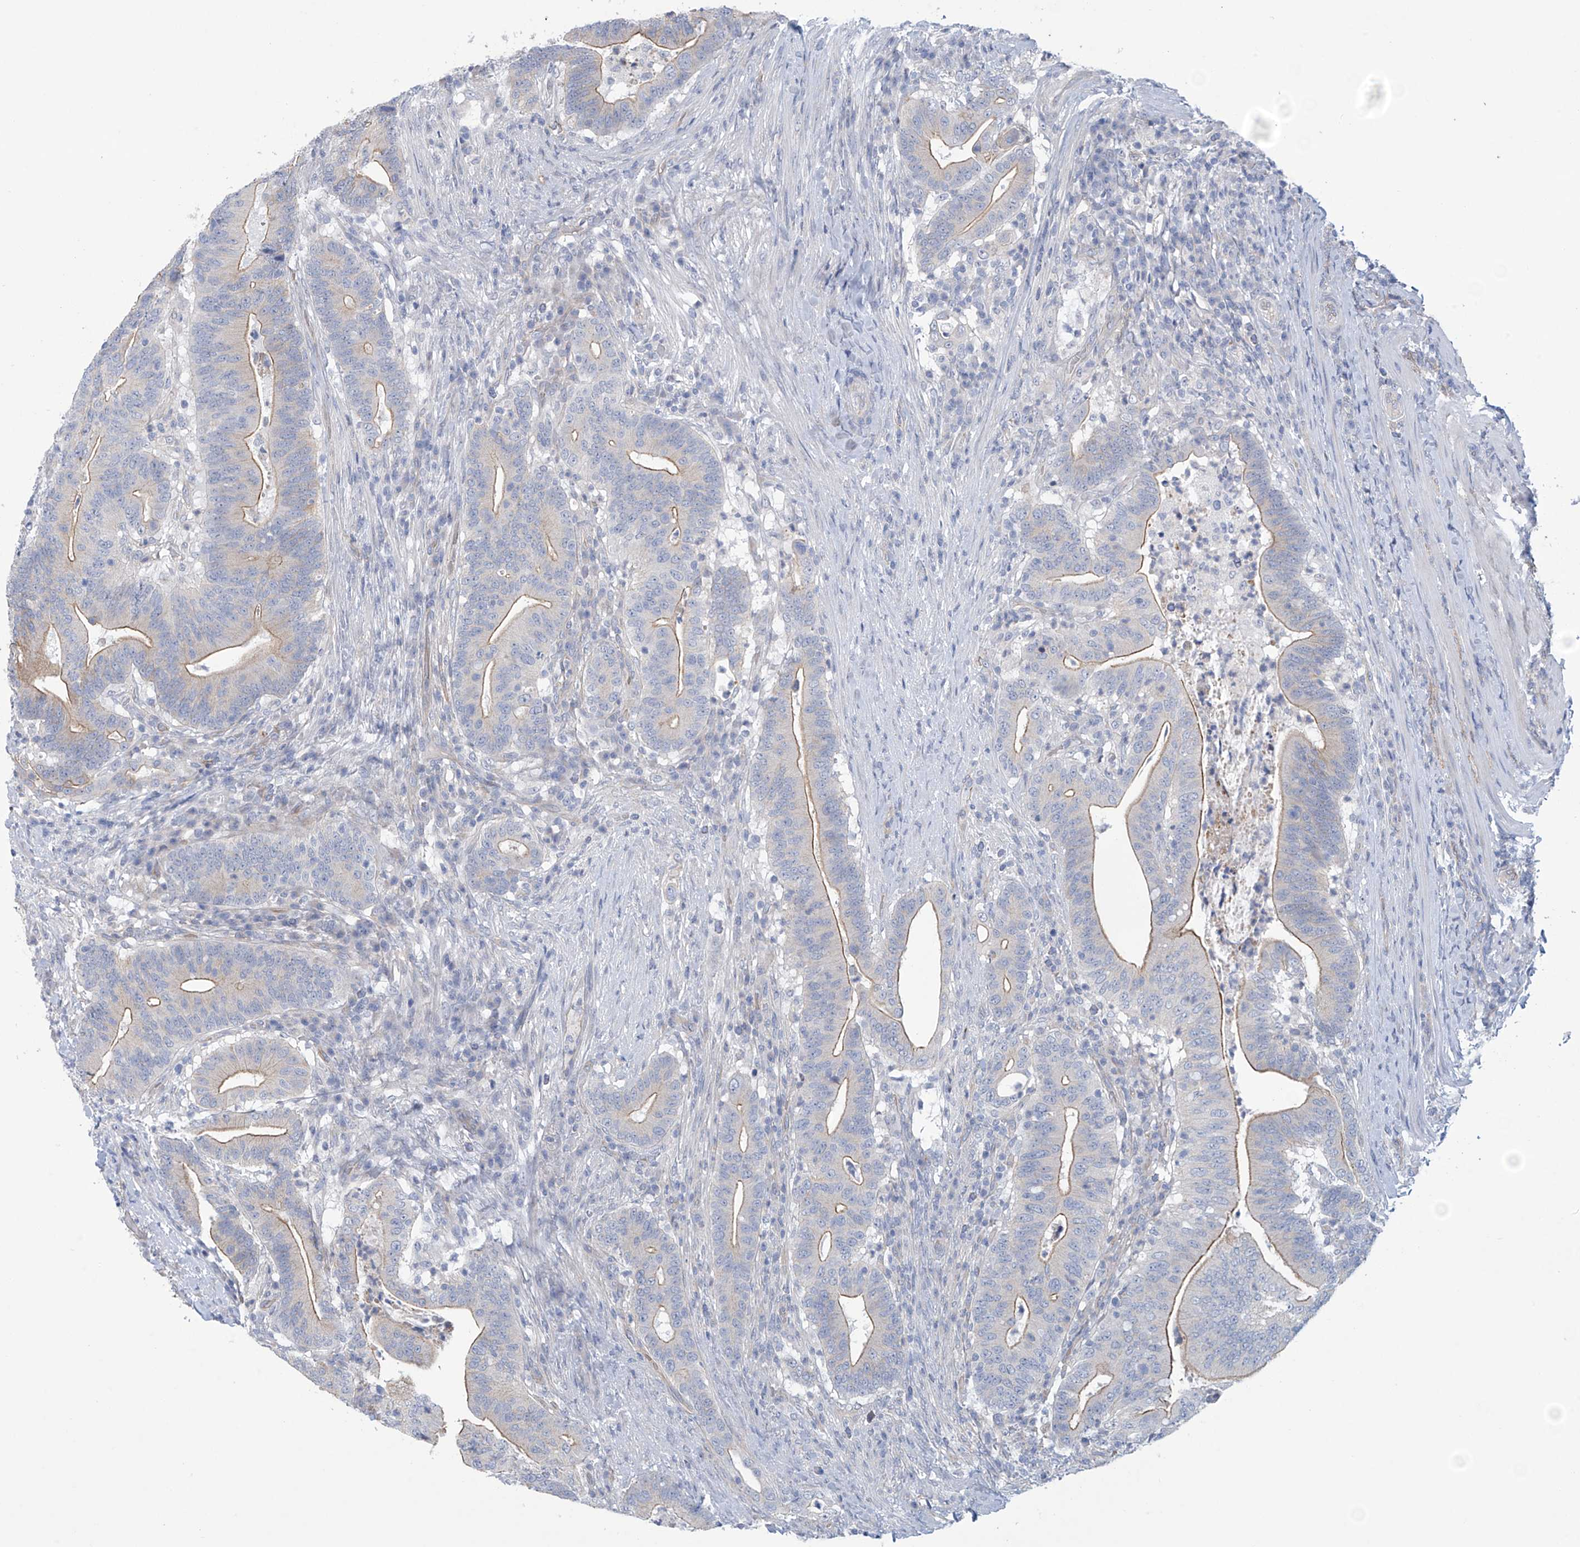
{"staining": {"intensity": "weak", "quantity": "25%-75%", "location": "cytoplasmic/membranous"}, "tissue": "colorectal cancer", "cell_type": "Tumor cells", "image_type": "cancer", "snomed": [{"axis": "morphology", "description": "Adenocarcinoma, NOS"}, {"axis": "topography", "description": "Colon"}], "caption": "This is a photomicrograph of immunohistochemistry (IHC) staining of adenocarcinoma (colorectal), which shows weak positivity in the cytoplasmic/membranous of tumor cells.", "gene": "ABHD13", "patient": {"sex": "female", "age": 66}}